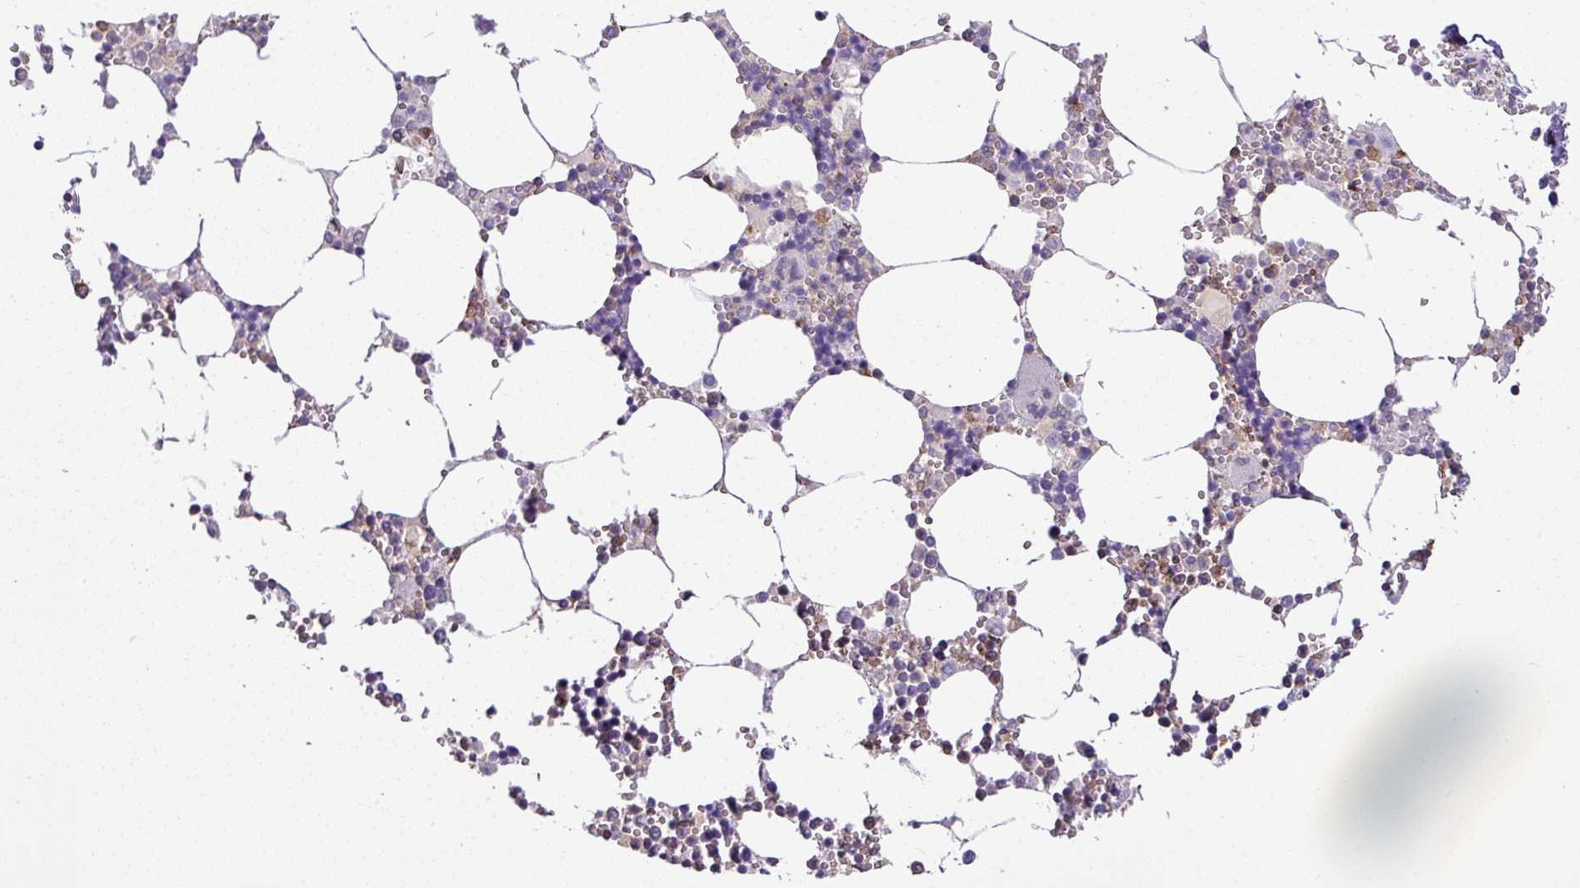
{"staining": {"intensity": "moderate", "quantity": "<25%", "location": "cytoplasmic/membranous"}, "tissue": "bone marrow", "cell_type": "Hematopoietic cells", "image_type": "normal", "snomed": [{"axis": "morphology", "description": "Normal tissue, NOS"}, {"axis": "topography", "description": "Bone marrow"}], "caption": "A brown stain labels moderate cytoplasmic/membranous staining of a protein in hematopoietic cells of normal human bone marrow.", "gene": "XNDC1N", "patient": {"sex": "male", "age": 54}}